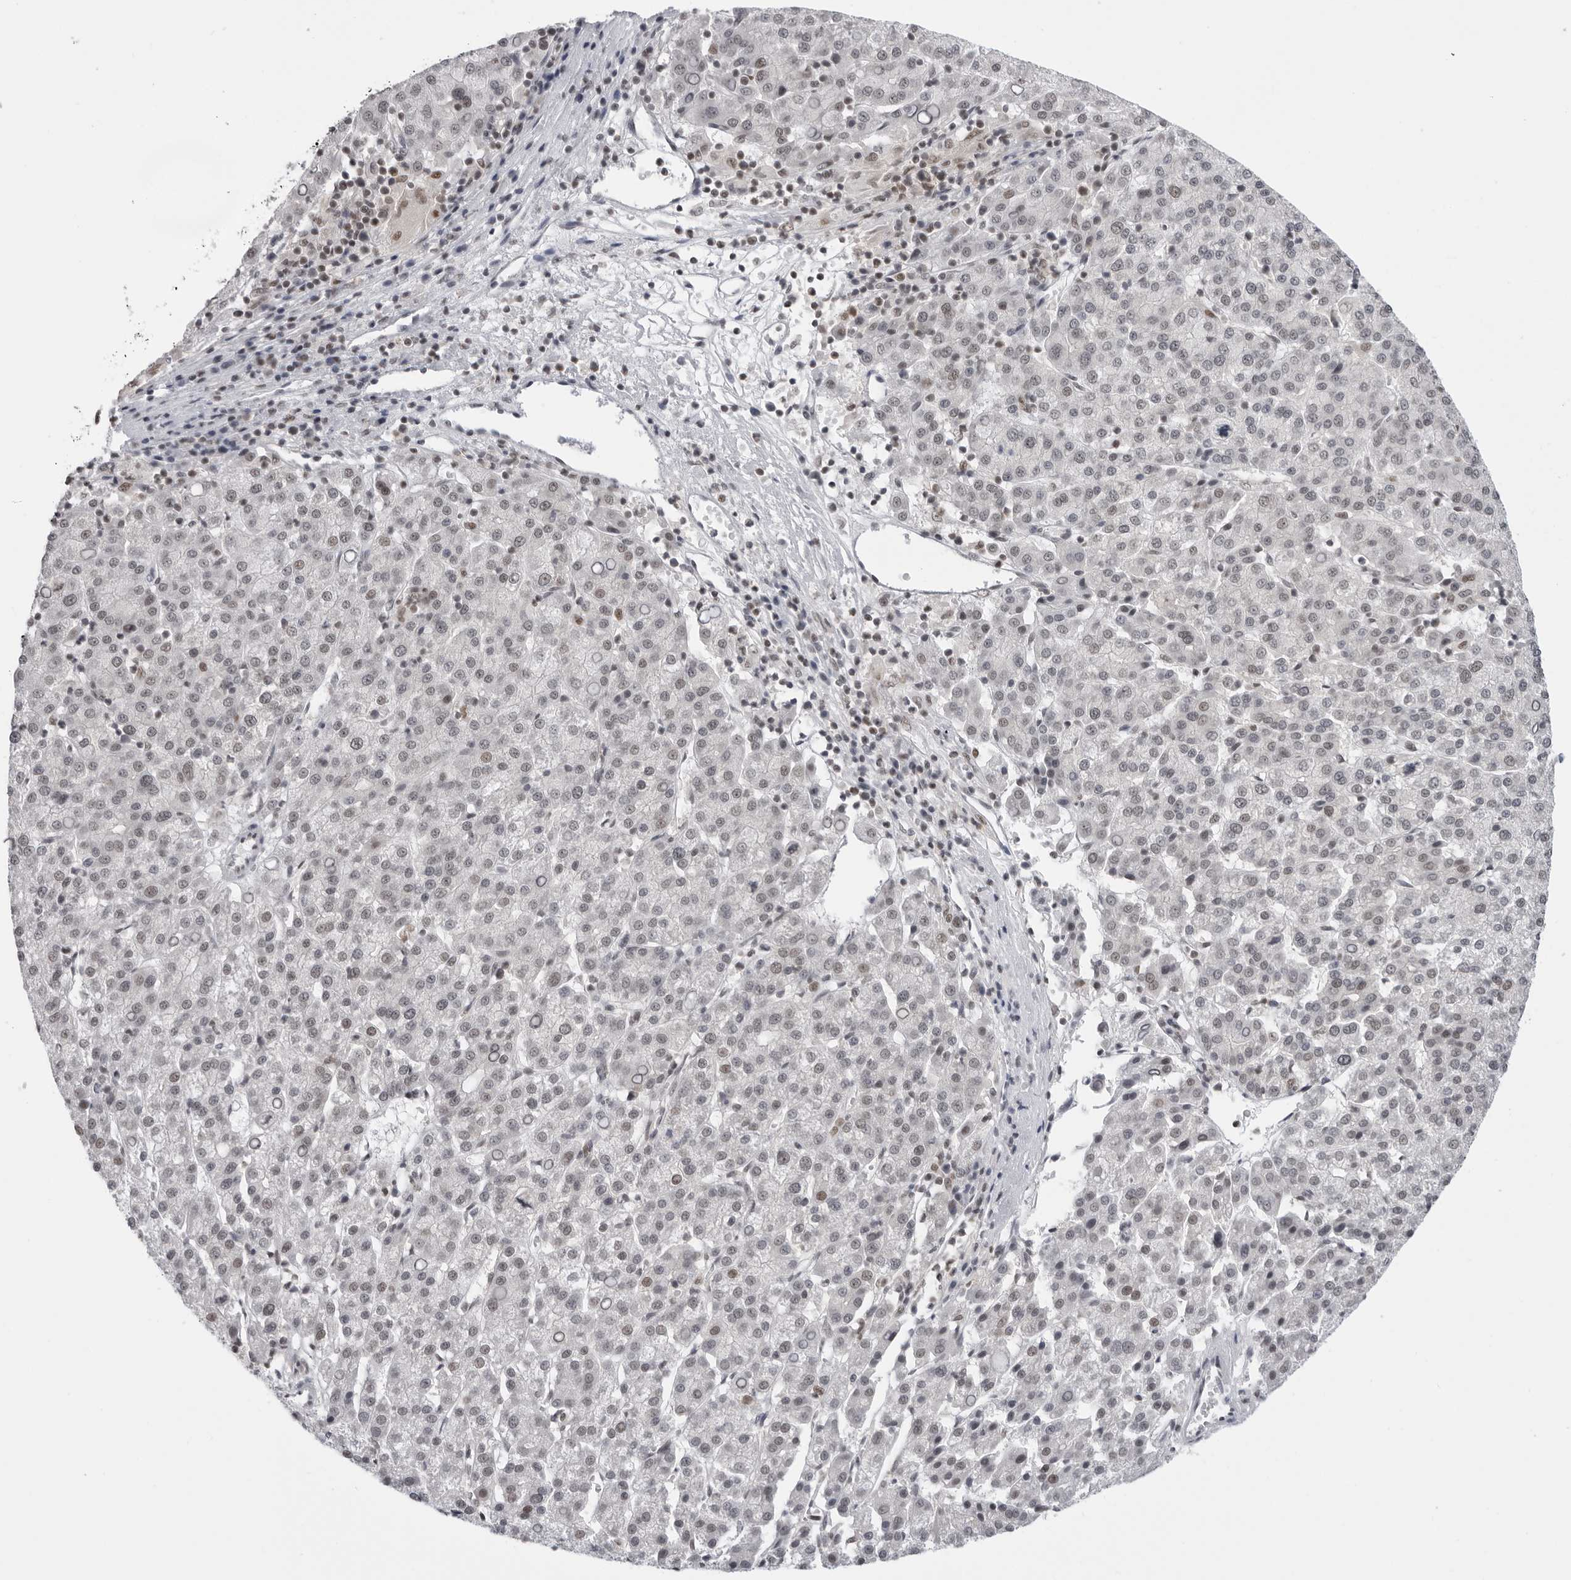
{"staining": {"intensity": "negative", "quantity": "none", "location": "none"}, "tissue": "liver cancer", "cell_type": "Tumor cells", "image_type": "cancer", "snomed": [{"axis": "morphology", "description": "Carcinoma, Hepatocellular, NOS"}, {"axis": "topography", "description": "Liver"}], "caption": "Immunohistochemistry micrograph of neoplastic tissue: liver cancer (hepatocellular carcinoma) stained with DAB (3,3'-diaminobenzidine) displays no significant protein staining in tumor cells. The staining is performed using DAB (3,3'-diaminobenzidine) brown chromogen with nuclei counter-stained in using hematoxylin.", "gene": "RPA2", "patient": {"sex": "female", "age": 58}}